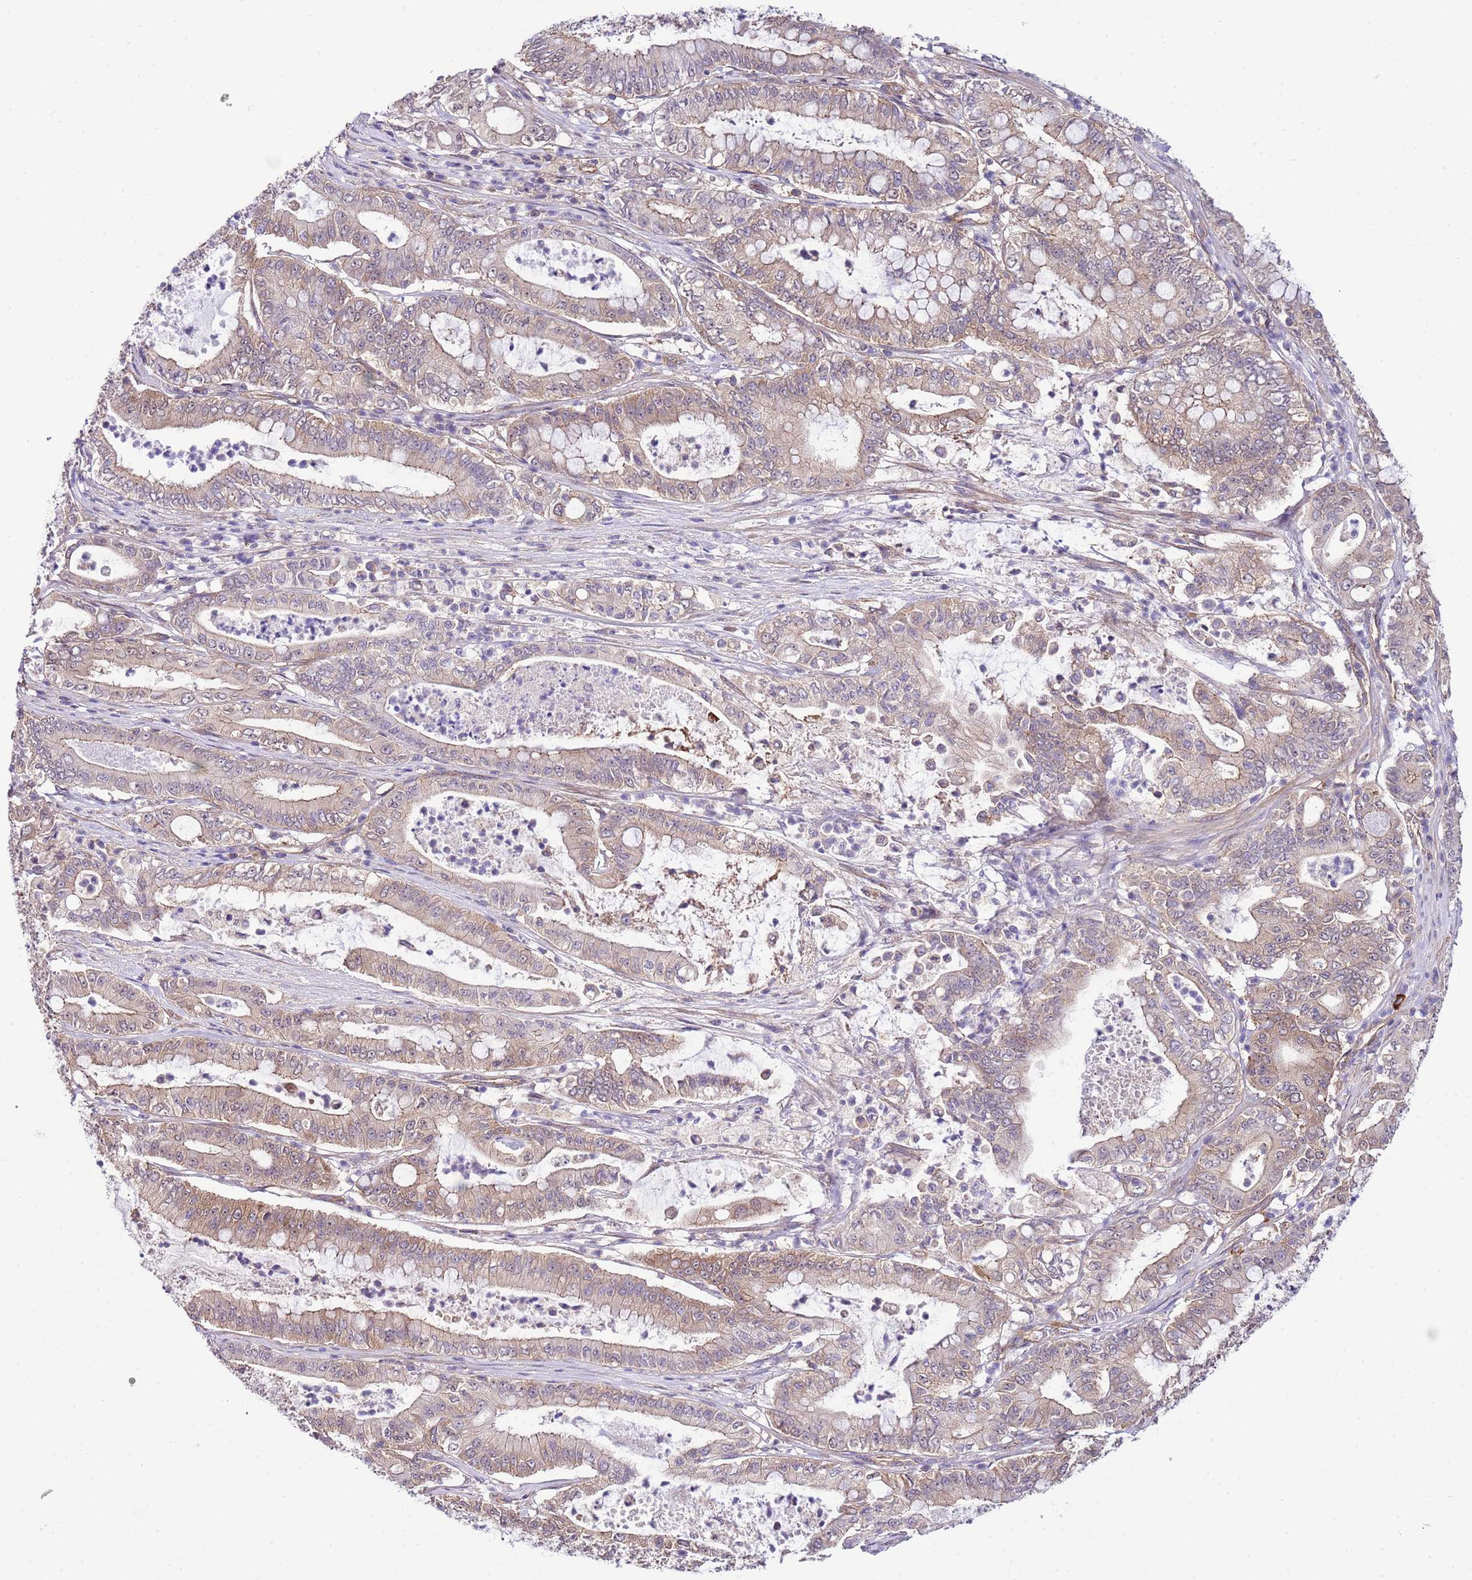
{"staining": {"intensity": "moderate", "quantity": "25%-75%", "location": "cytoplasmic/membranous"}, "tissue": "pancreatic cancer", "cell_type": "Tumor cells", "image_type": "cancer", "snomed": [{"axis": "morphology", "description": "Adenocarcinoma, NOS"}, {"axis": "topography", "description": "Pancreas"}], "caption": "Protein staining of adenocarcinoma (pancreatic) tissue displays moderate cytoplasmic/membranous expression in approximately 25%-75% of tumor cells. (DAB (3,3'-diaminobenzidine) IHC with brightfield microscopy, high magnification).", "gene": "DONSON", "patient": {"sex": "male", "age": 71}}